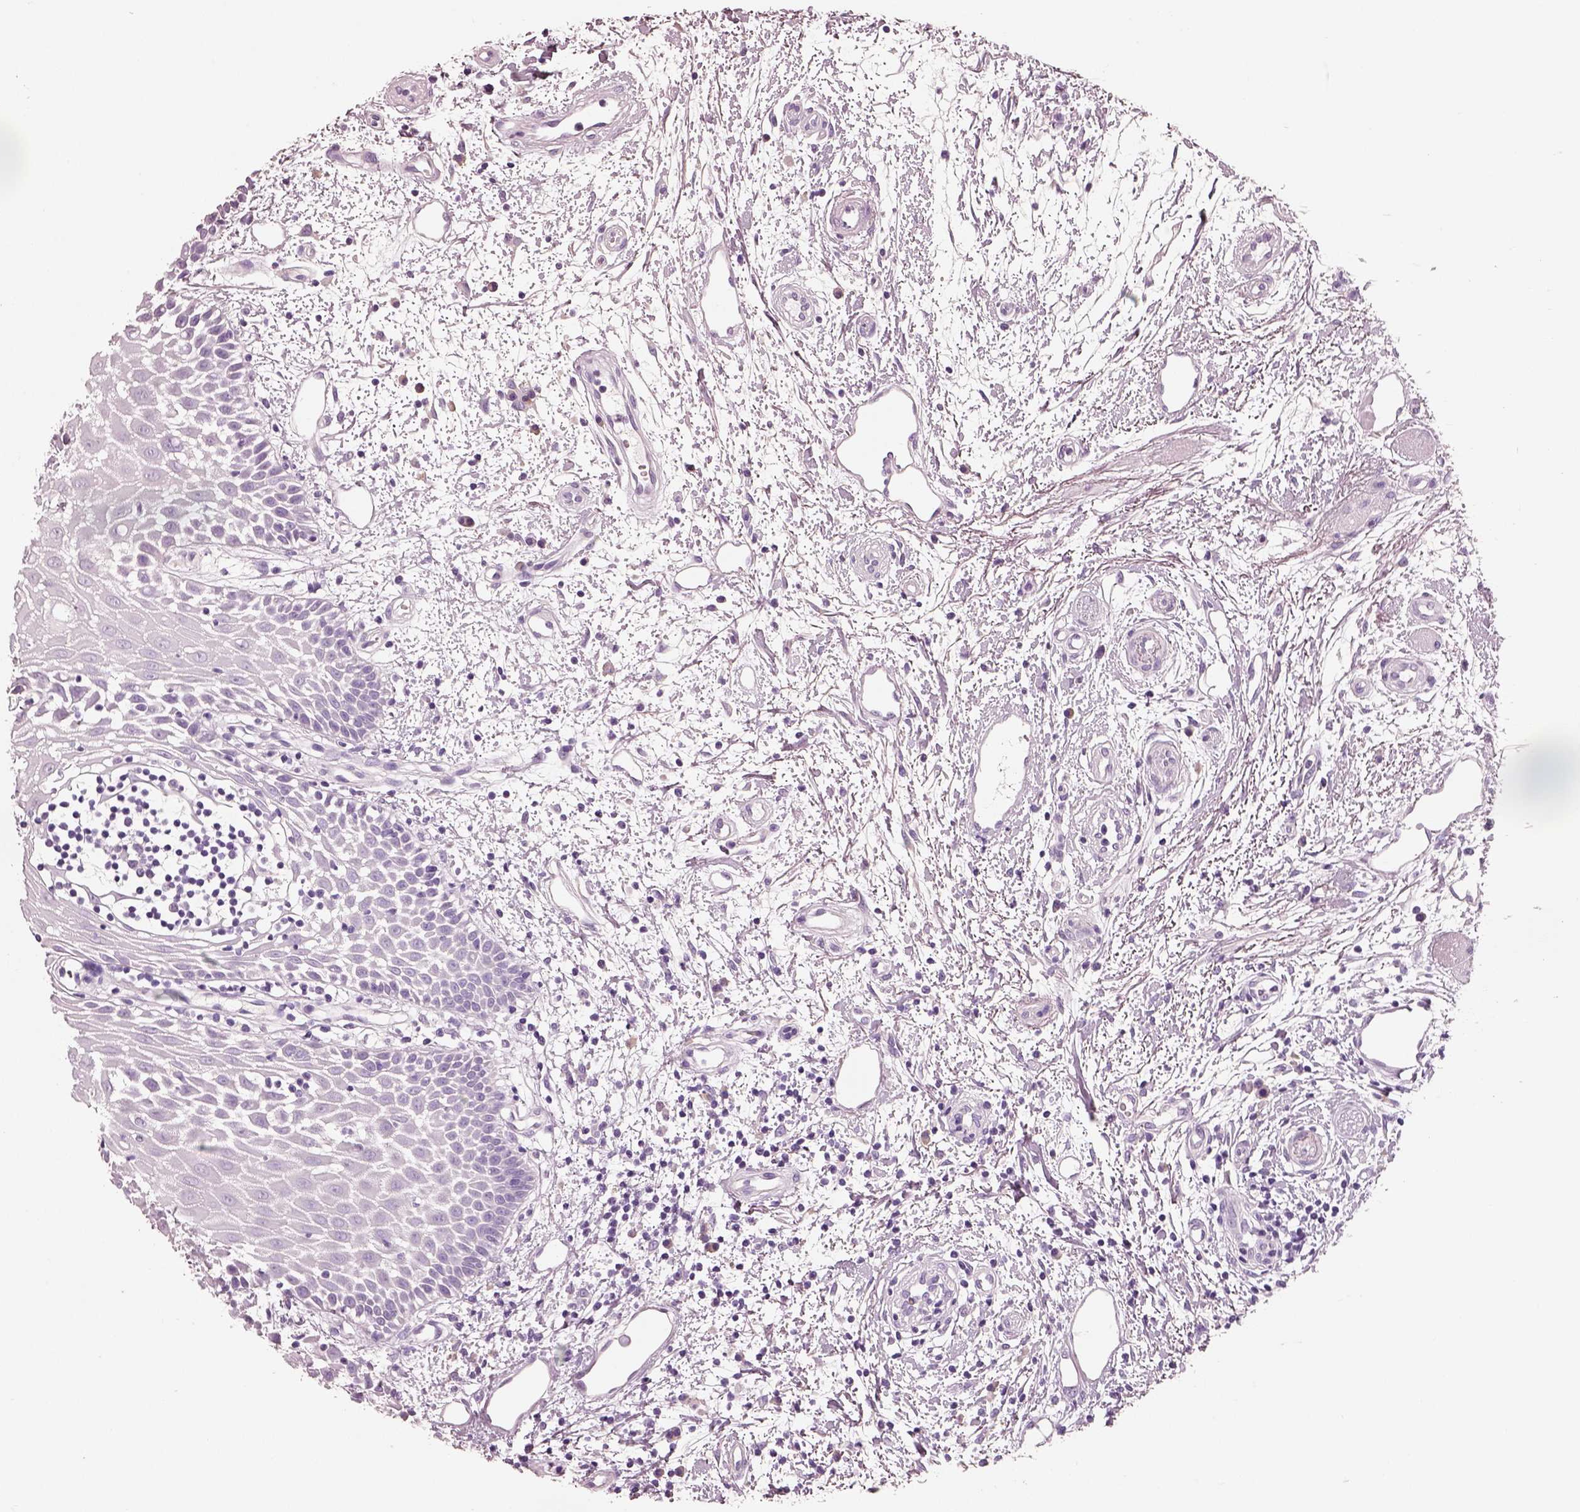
{"staining": {"intensity": "negative", "quantity": "none", "location": "none"}, "tissue": "oral mucosa", "cell_type": "Squamous epithelial cells", "image_type": "normal", "snomed": [{"axis": "morphology", "description": "Normal tissue, NOS"}, {"axis": "morphology", "description": "Squamous cell carcinoma, NOS"}, {"axis": "topography", "description": "Oral tissue"}, {"axis": "topography", "description": "Head-Neck"}], "caption": "This histopathology image is of normal oral mucosa stained with IHC to label a protein in brown with the nuclei are counter-stained blue. There is no staining in squamous epithelial cells.", "gene": "PNOC", "patient": {"sex": "female", "age": 75}}